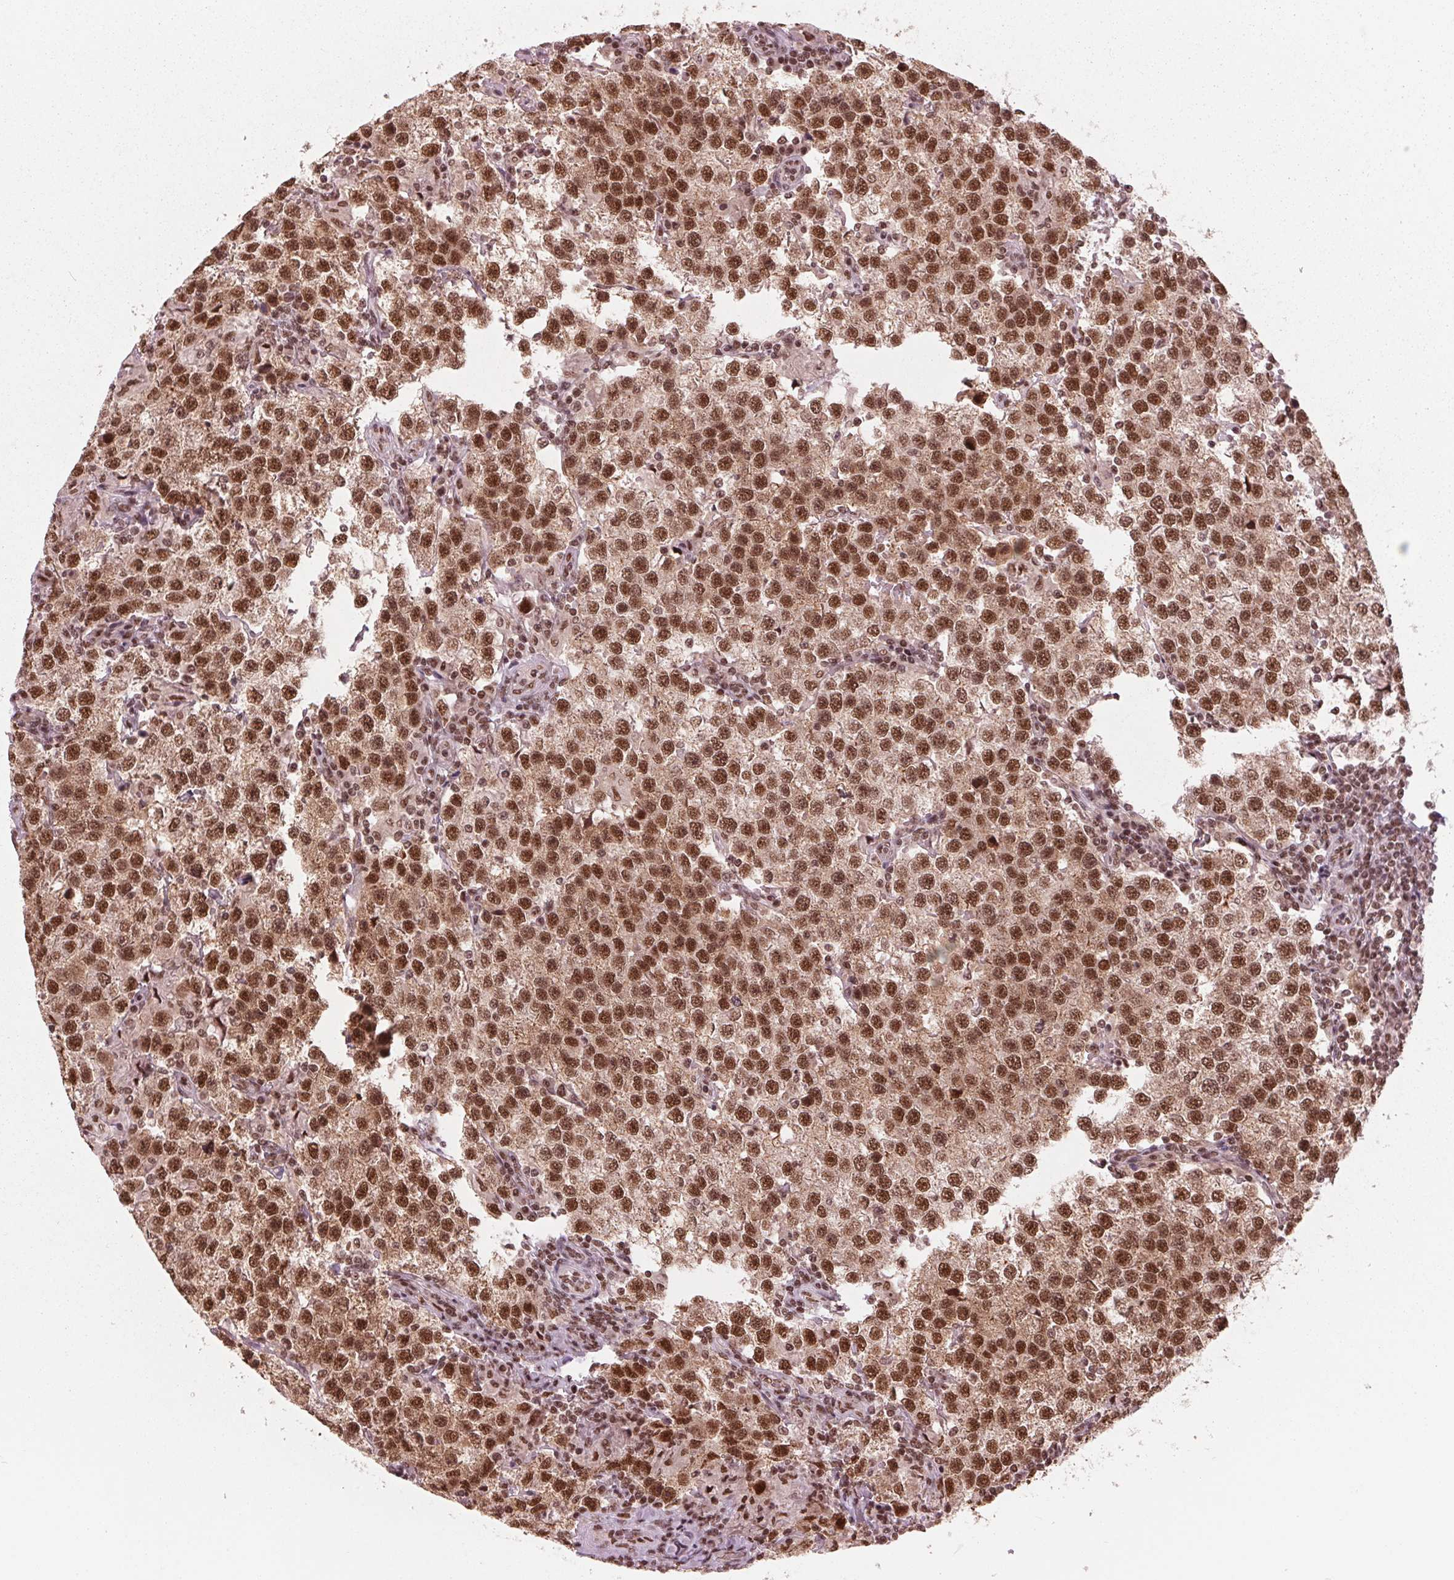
{"staining": {"intensity": "strong", "quantity": ">75%", "location": "cytoplasmic/membranous,nuclear"}, "tissue": "testis cancer", "cell_type": "Tumor cells", "image_type": "cancer", "snomed": [{"axis": "morphology", "description": "Seminoma, NOS"}, {"axis": "topography", "description": "Testis"}], "caption": "Immunohistochemistry micrograph of neoplastic tissue: seminoma (testis) stained using IHC demonstrates high levels of strong protein expression localized specifically in the cytoplasmic/membranous and nuclear of tumor cells, appearing as a cytoplasmic/membranous and nuclear brown color.", "gene": "LSM2", "patient": {"sex": "male", "age": 37}}